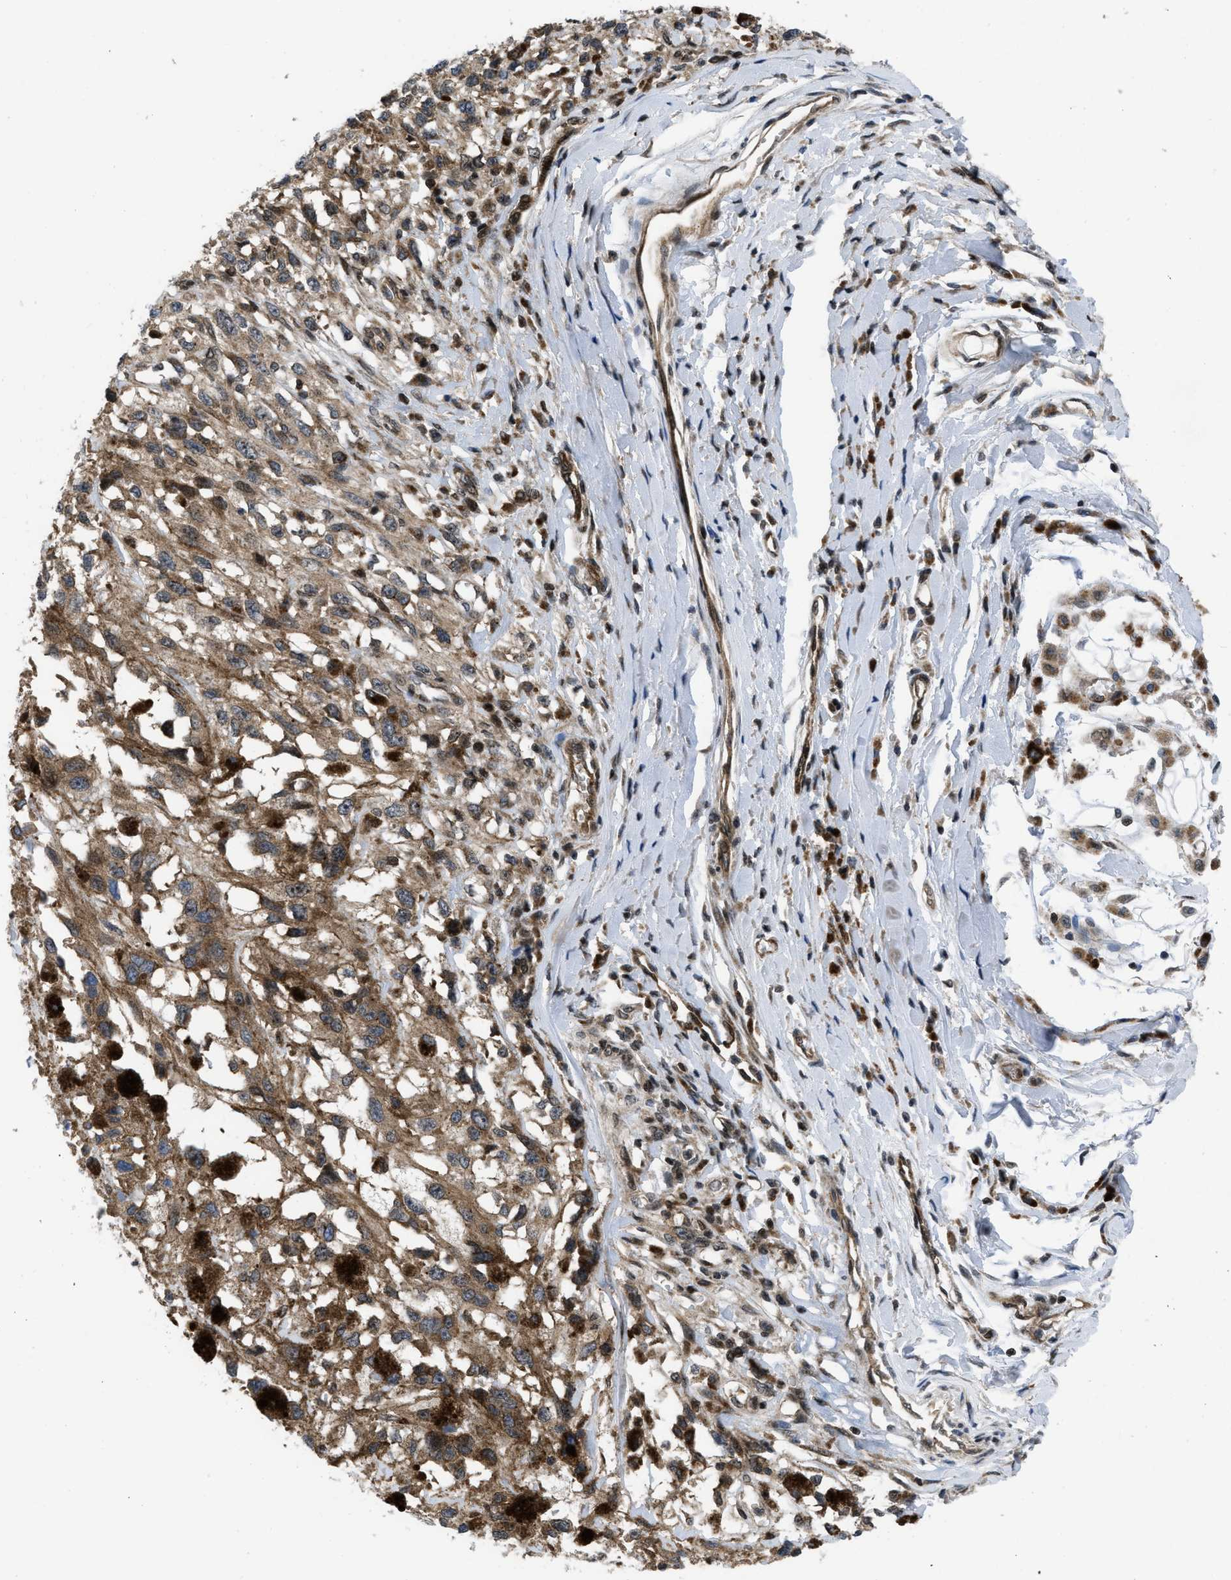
{"staining": {"intensity": "moderate", "quantity": ">75%", "location": "cytoplasmic/membranous"}, "tissue": "melanoma", "cell_type": "Tumor cells", "image_type": "cancer", "snomed": [{"axis": "morphology", "description": "Malignant melanoma, Metastatic site"}, {"axis": "topography", "description": "Lymph node"}], "caption": "DAB (3,3'-diaminobenzidine) immunohistochemical staining of malignant melanoma (metastatic site) demonstrates moderate cytoplasmic/membranous protein expression in approximately >75% of tumor cells.", "gene": "PPP2CB", "patient": {"sex": "male", "age": 59}}